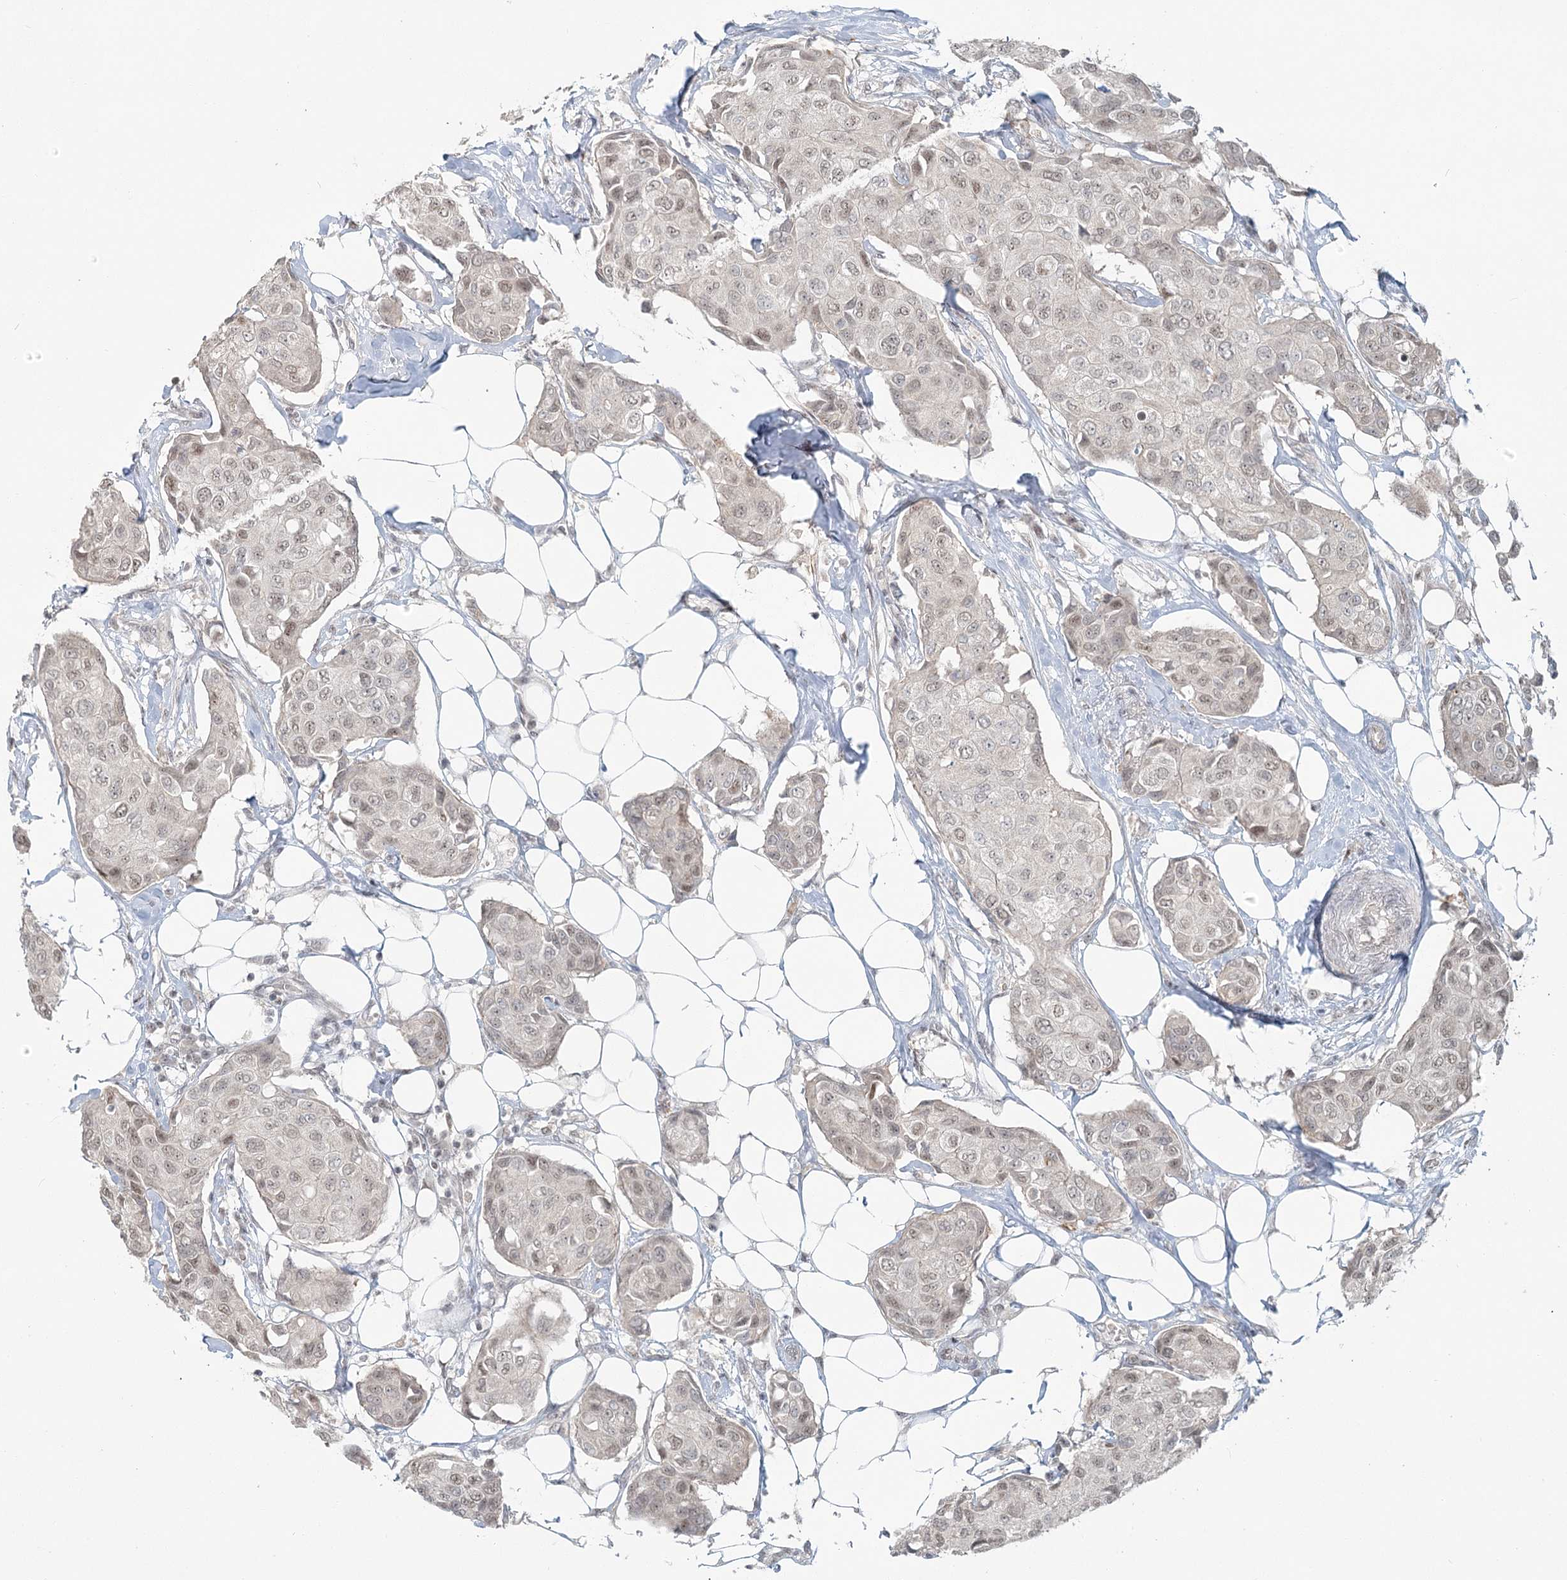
{"staining": {"intensity": "weak", "quantity": "<25%", "location": "nuclear"}, "tissue": "breast cancer", "cell_type": "Tumor cells", "image_type": "cancer", "snomed": [{"axis": "morphology", "description": "Duct carcinoma"}, {"axis": "topography", "description": "Breast"}], "caption": "Breast intraductal carcinoma was stained to show a protein in brown. There is no significant positivity in tumor cells.", "gene": "R3HCC1L", "patient": {"sex": "female", "age": 80}}